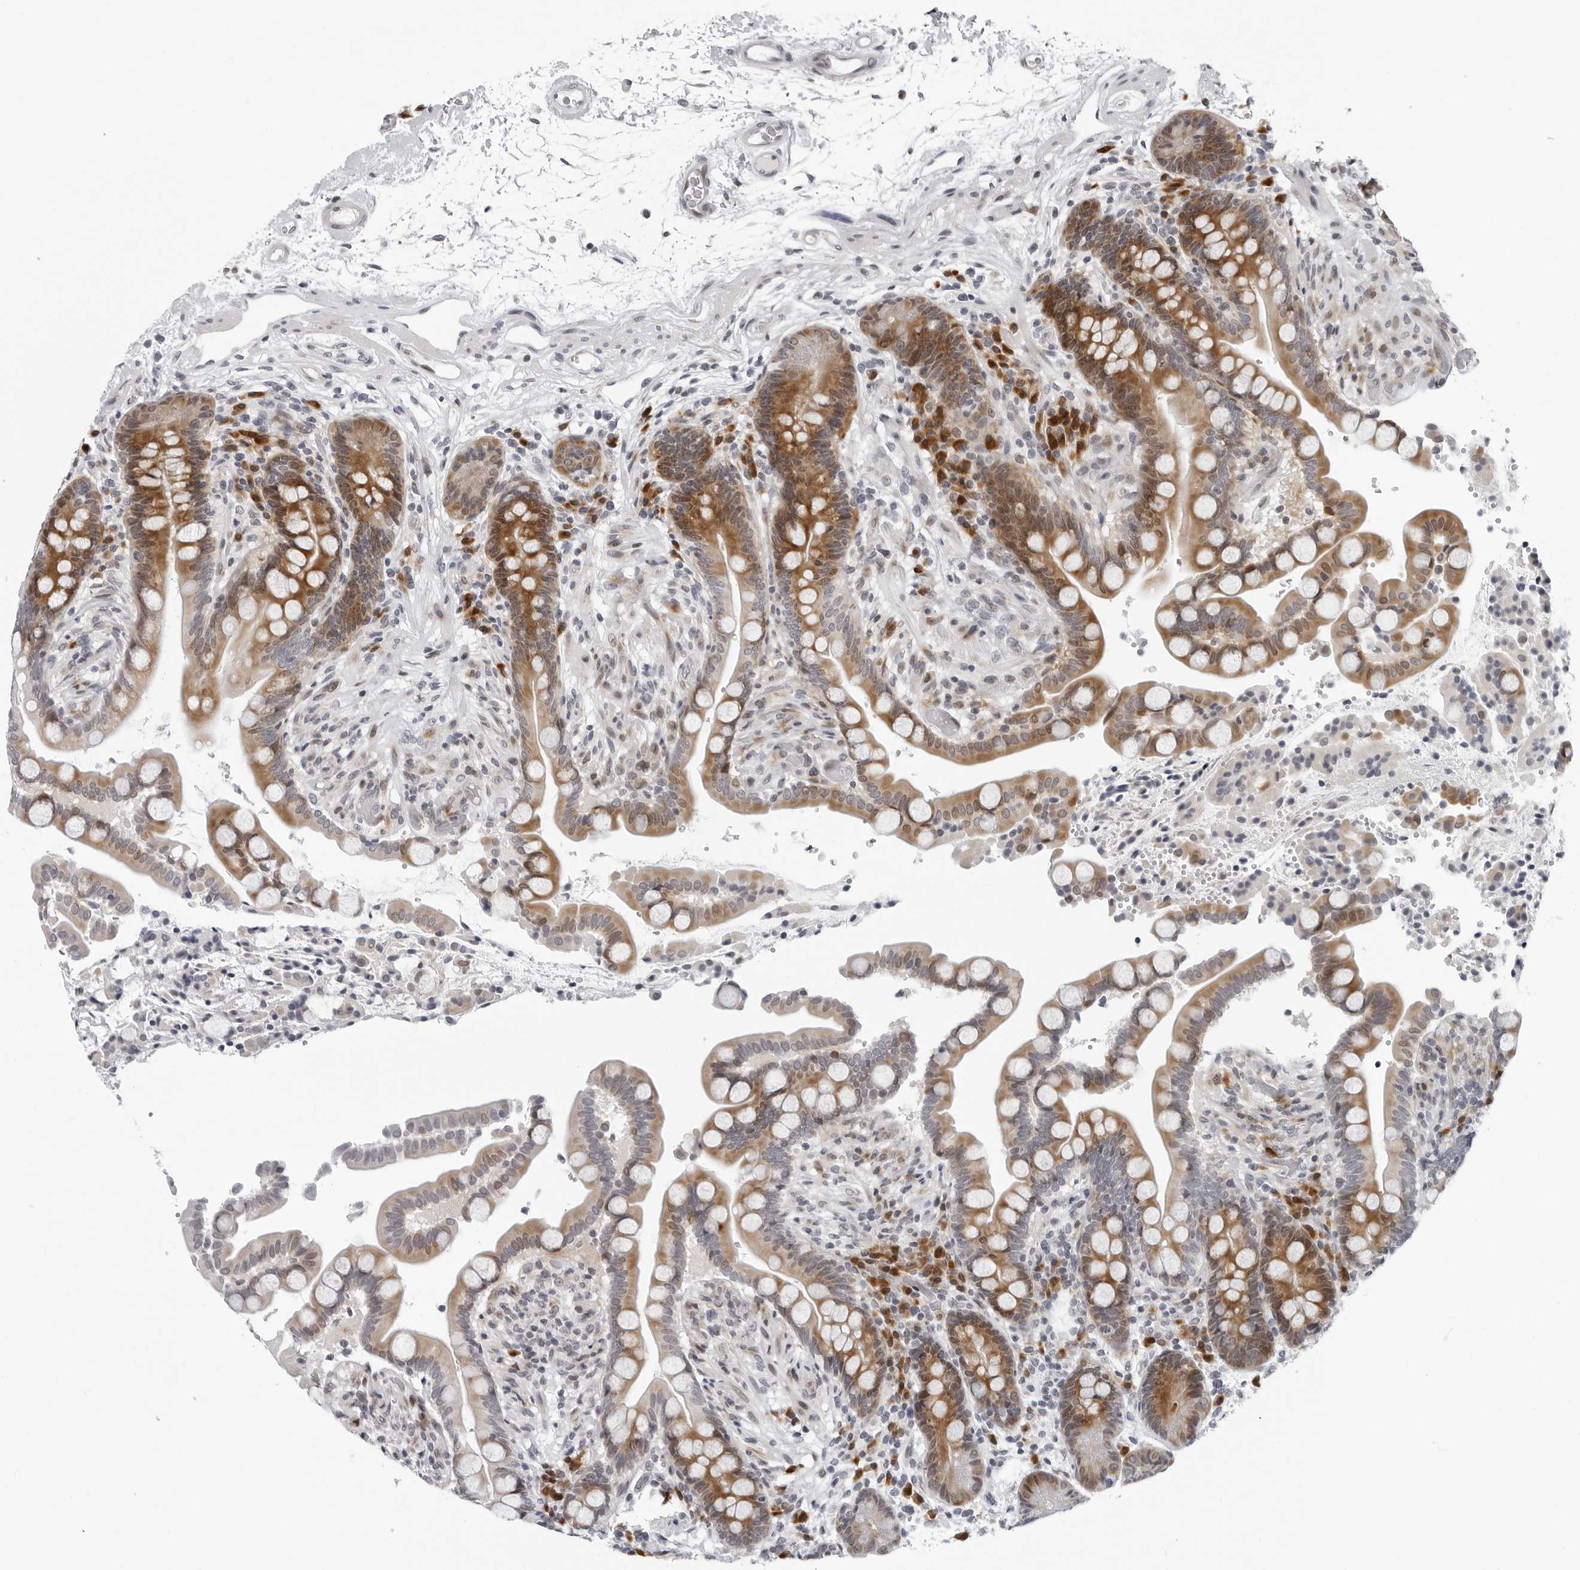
{"staining": {"intensity": "negative", "quantity": "none", "location": "none"}, "tissue": "colon", "cell_type": "Endothelial cells", "image_type": "normal", "snomed": [{"axis": "morphology", "description": "Normal tissue, NOS"}, {"axis": "topography", "description": "Colon"}], "caption": "An image of human colon is negative for staining in endothelial cells. (DAB immunohistochemistry with hematoxylin counter stain).", "gene": "PIP4K2C", "patient": {"sex": "male", "age": 73}}